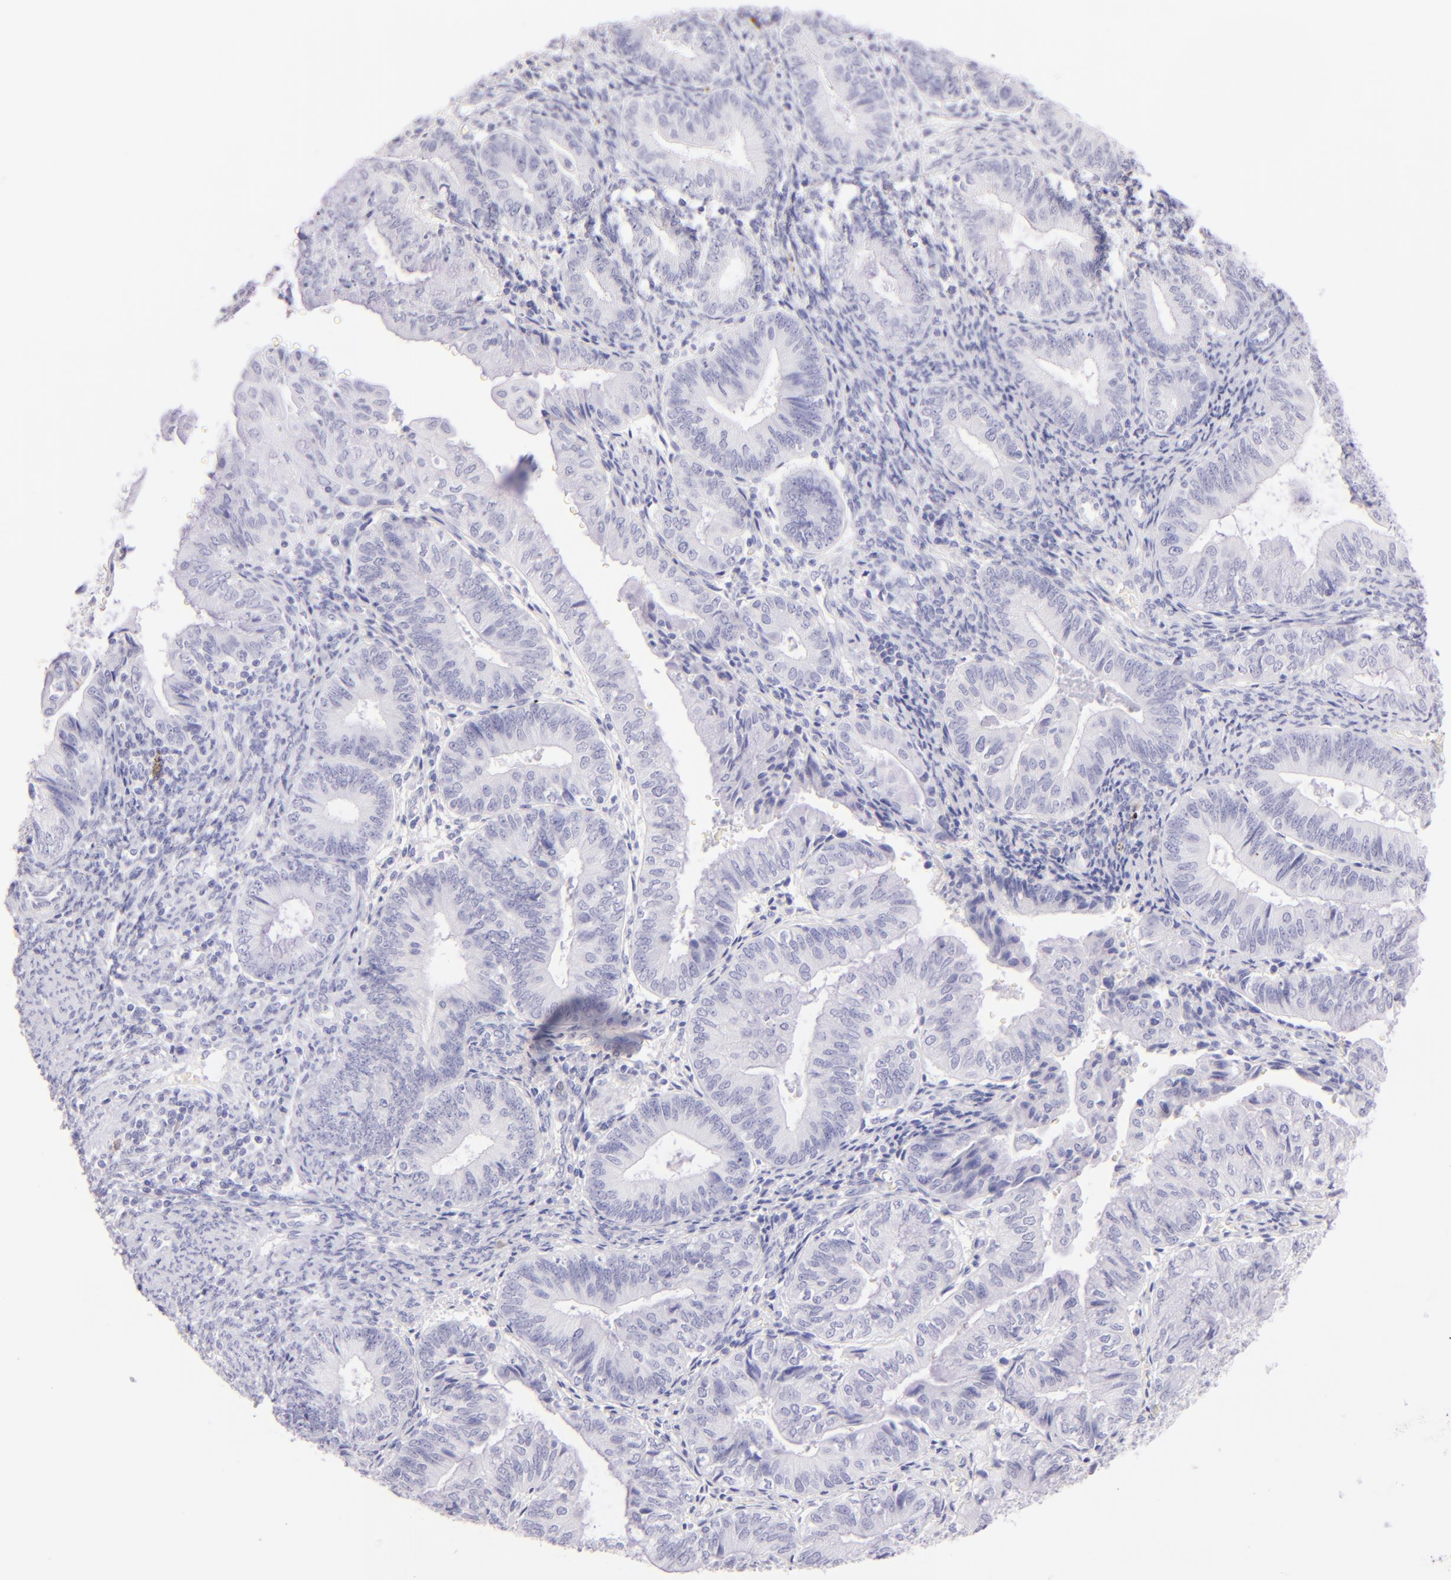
{"staining": {"intensity": "negative", "quantity": "none", "location": "none"}, "tissue": "endometrial cancer", "cell_type": "Tumor cells", "image_type": "cancer", "snomed": [{"axis": "morphology", "description": "Adenocarcinoma, NOS"}, {"axis": "topography", "description": "Endometrium"}], "caption": "Endometrial cancer stained for a protein using immunohistochemistry (IHC) reveals no staining tumor cells.", "gene": "SDC1", "patient": {"sex": "female", "age": 55}}